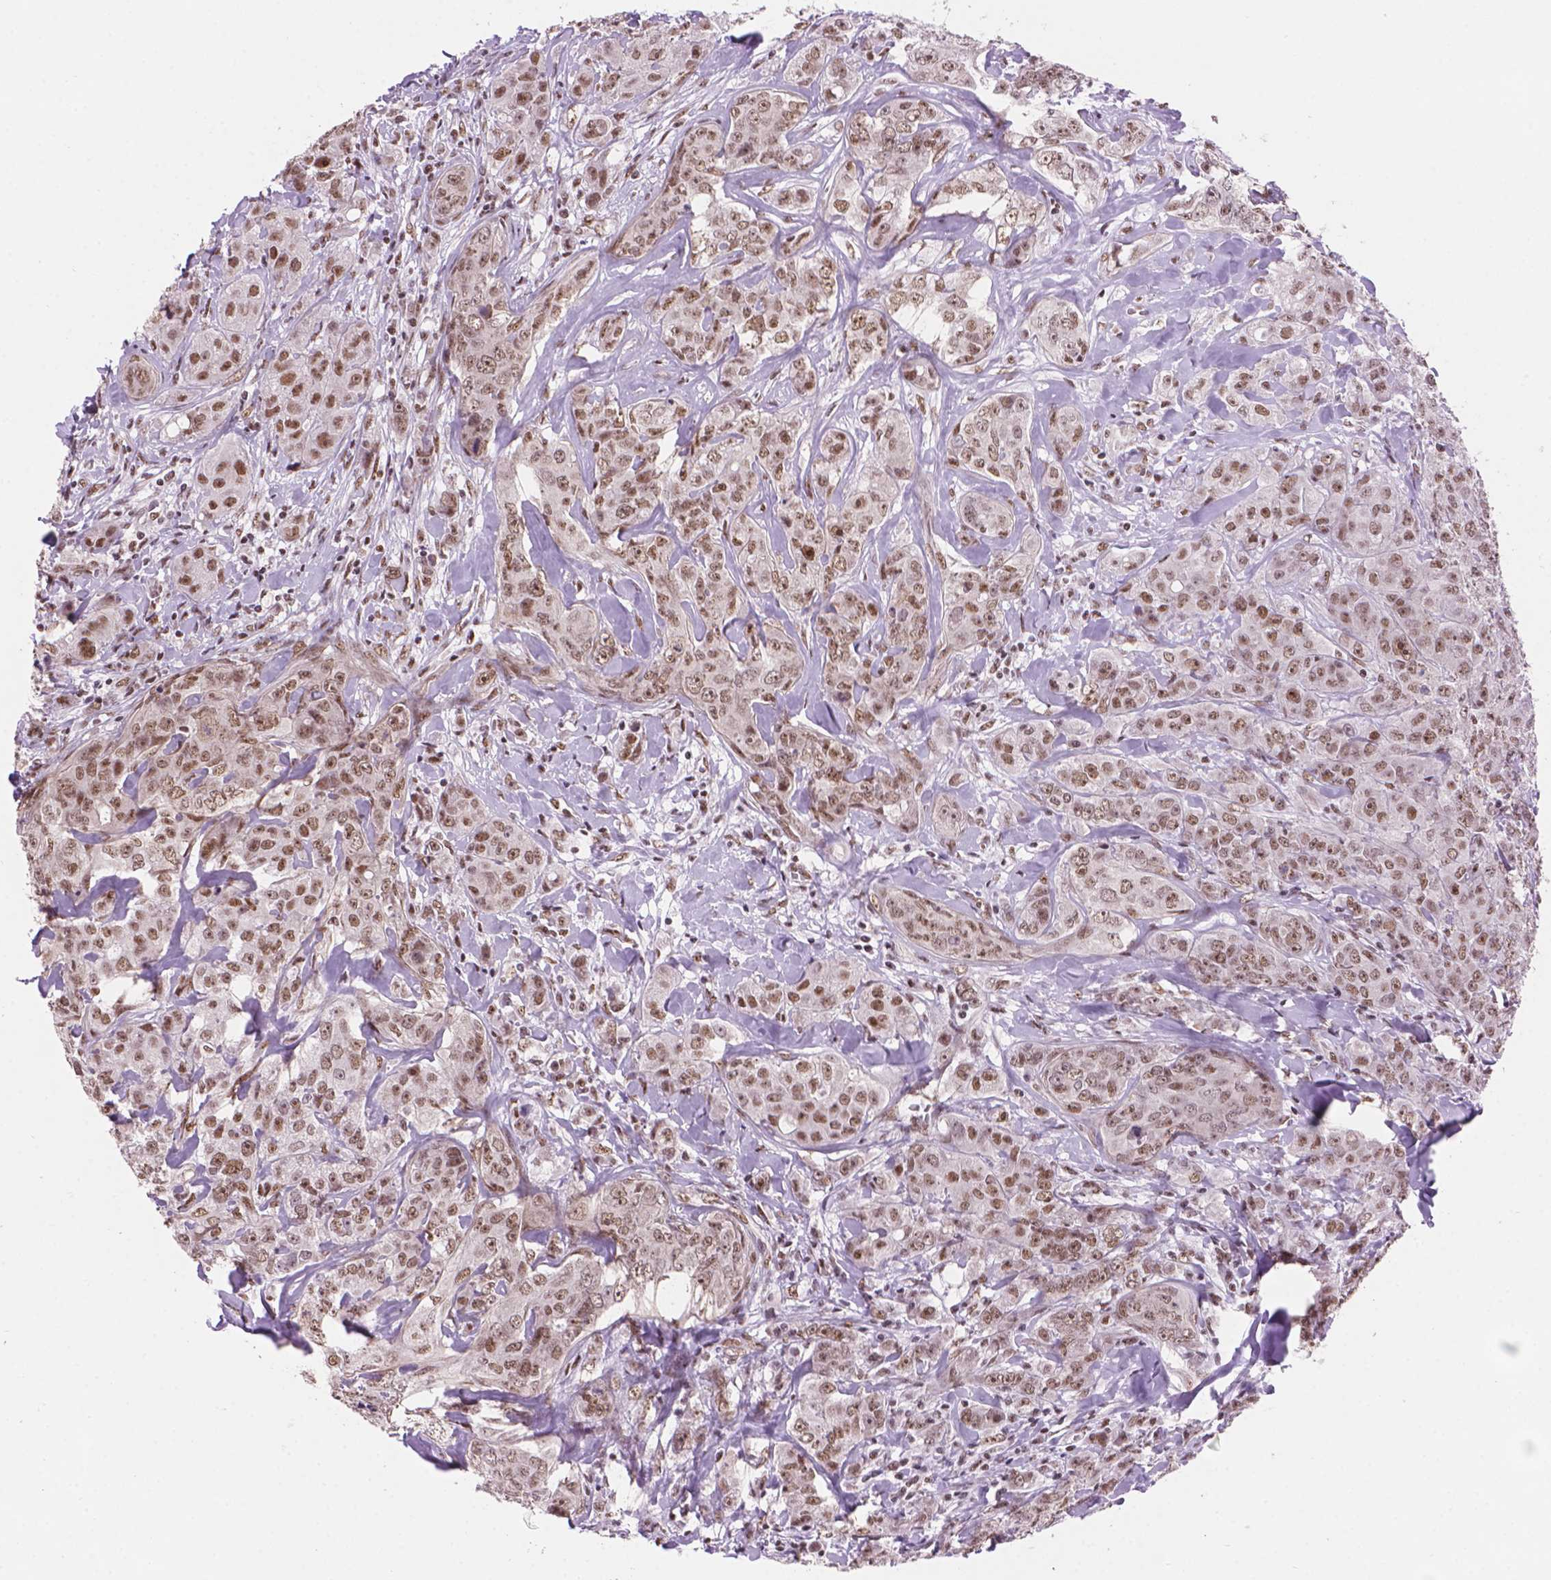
{"staining": {"intensity": "moderate", "quantity": ">75%", "location": "nuclear"}, "tissue": "breast cancer", "cell_type": "Tumor cells", "image_type": "cancer", "snomed": [{"axis": "morphology", "description": "Duct carcinoma"}, {"axis": "topography", "description": "Breast"}], "caption": "The immunohistochemical stain highlights moderate nuclear positivity in tumor cells of breast intraductal carcinoma tissue.", "gene": "UBN1", "patient": {"sex": "female", "age": 43}}